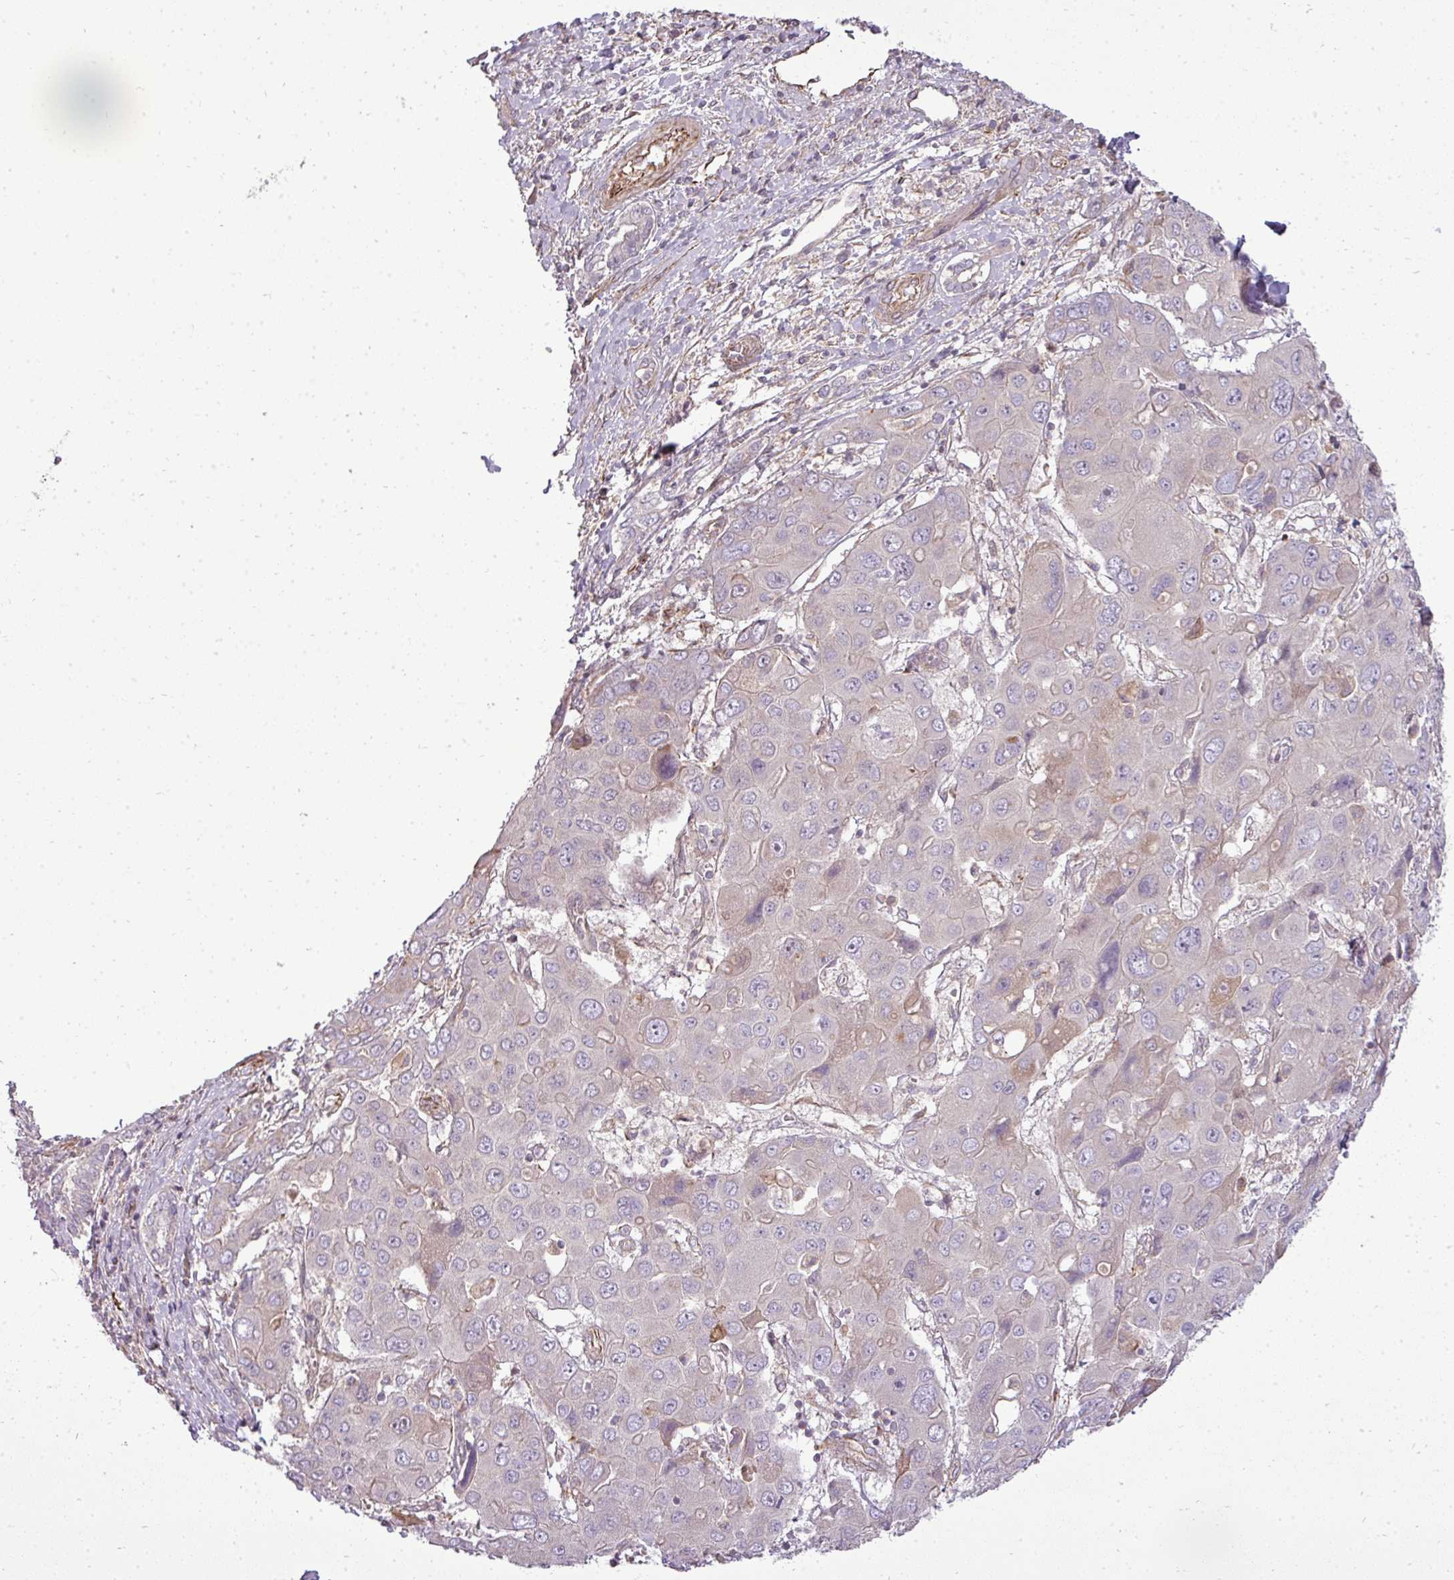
{"staining": {"intensity": "negative", "quantity": "none", "location": "none"}, "tissue": "liver cancer", "cell_type": "Tumor cells", "image_type": "cancer", "snomed": [{"axis": "morphology", "description": "Cholangiocarcinoma"}, {"axis": "topography", "description": "Liver"}], "caption": "Immunohistochemical staining of liver cancer (cholangiocarcinoma) shows no significant positivity in tumor cells.", "gene": "PDRG1", "patient": {"sex": "male", "age": 67}}